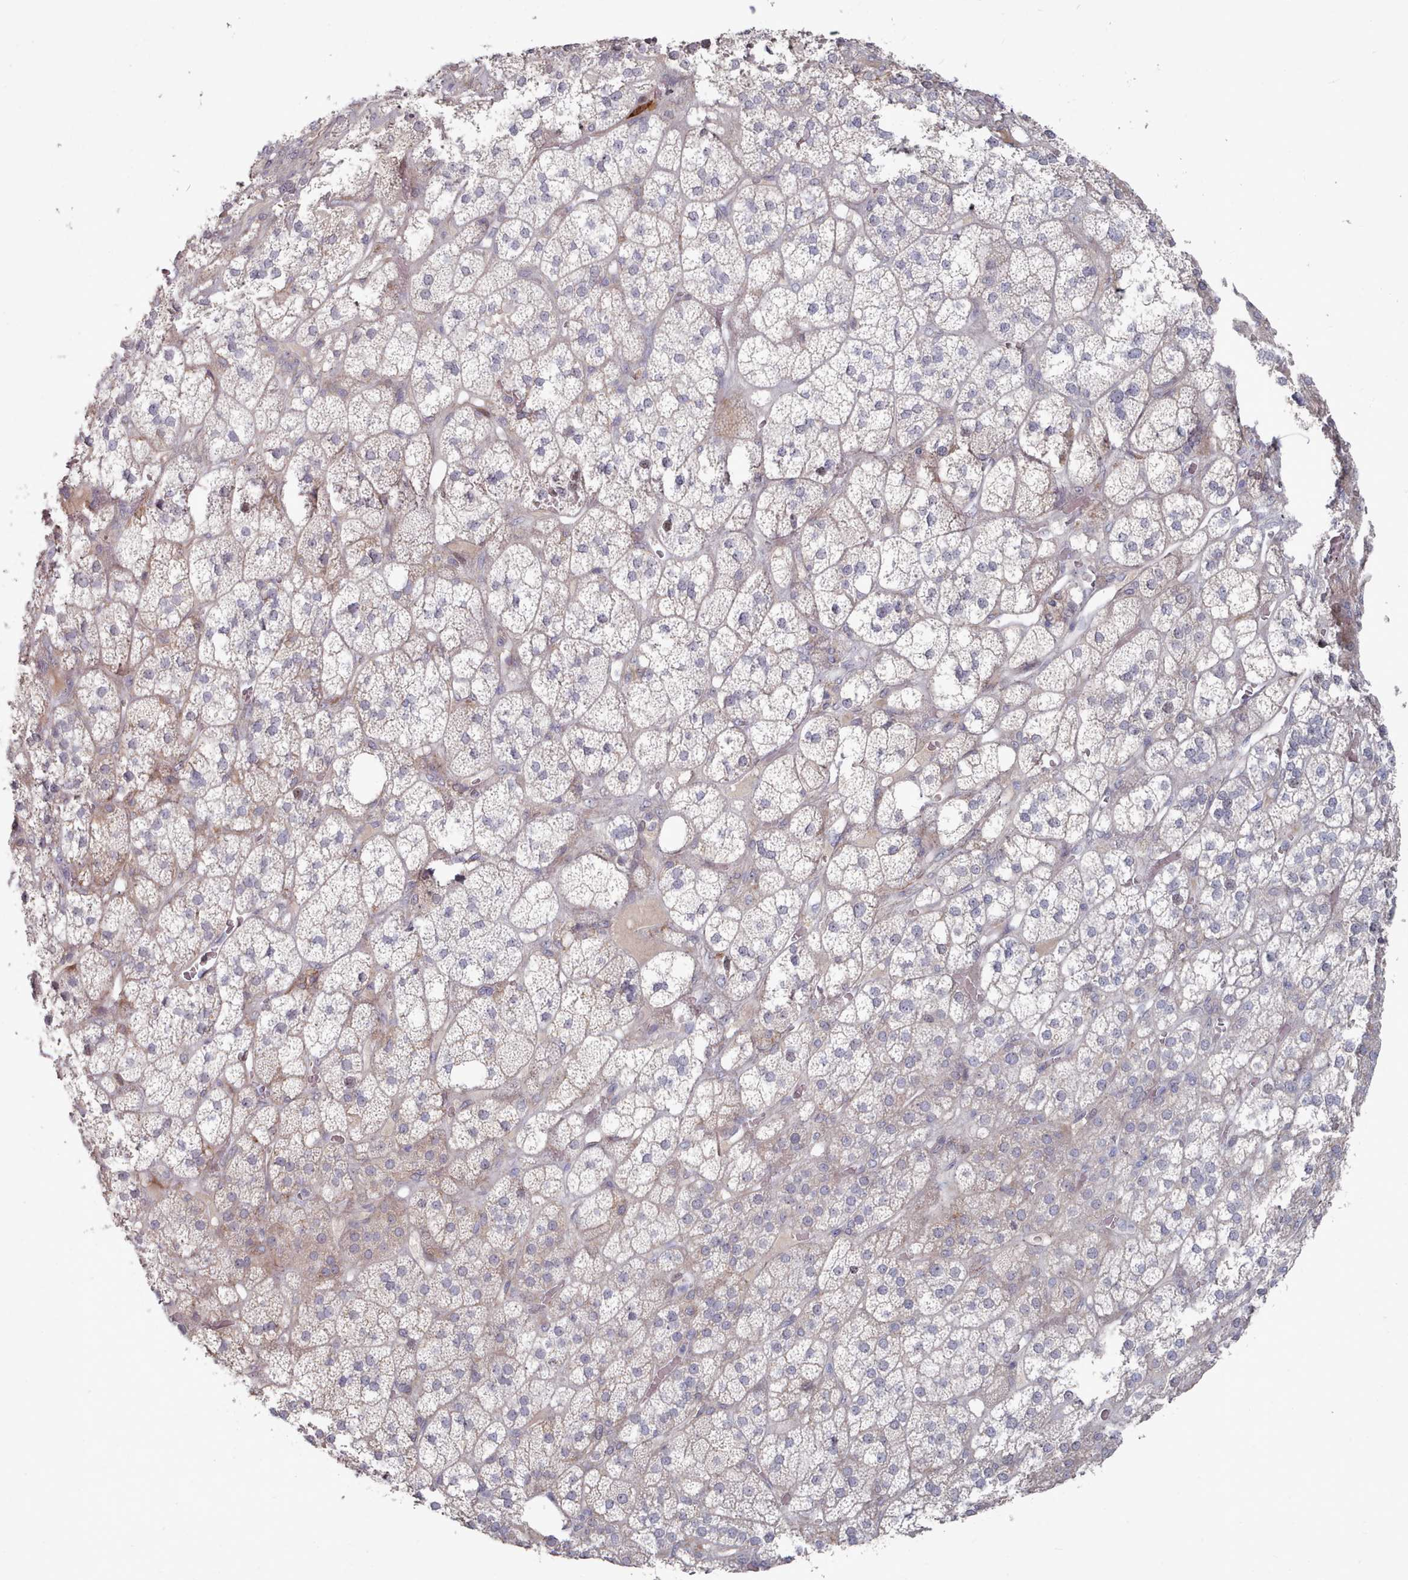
{"staining": {"intensity": "negative", "quantity": "none", "location": "none"}, "tissue": "adrenal gland", "cell_type": "Glandular cells", "image_type": "normal", "snomed": [{"axis": "morphology", "description": "Normal tissue, NOS"}, {"axis": "topography", "description": "Adrenal gland"}], "caption": "An image of adrenal gland stained for a protein reveals no brown staining in glandular cells.", "gene": "COL8A2", "patient": {"sex": "male", "age": 61}}